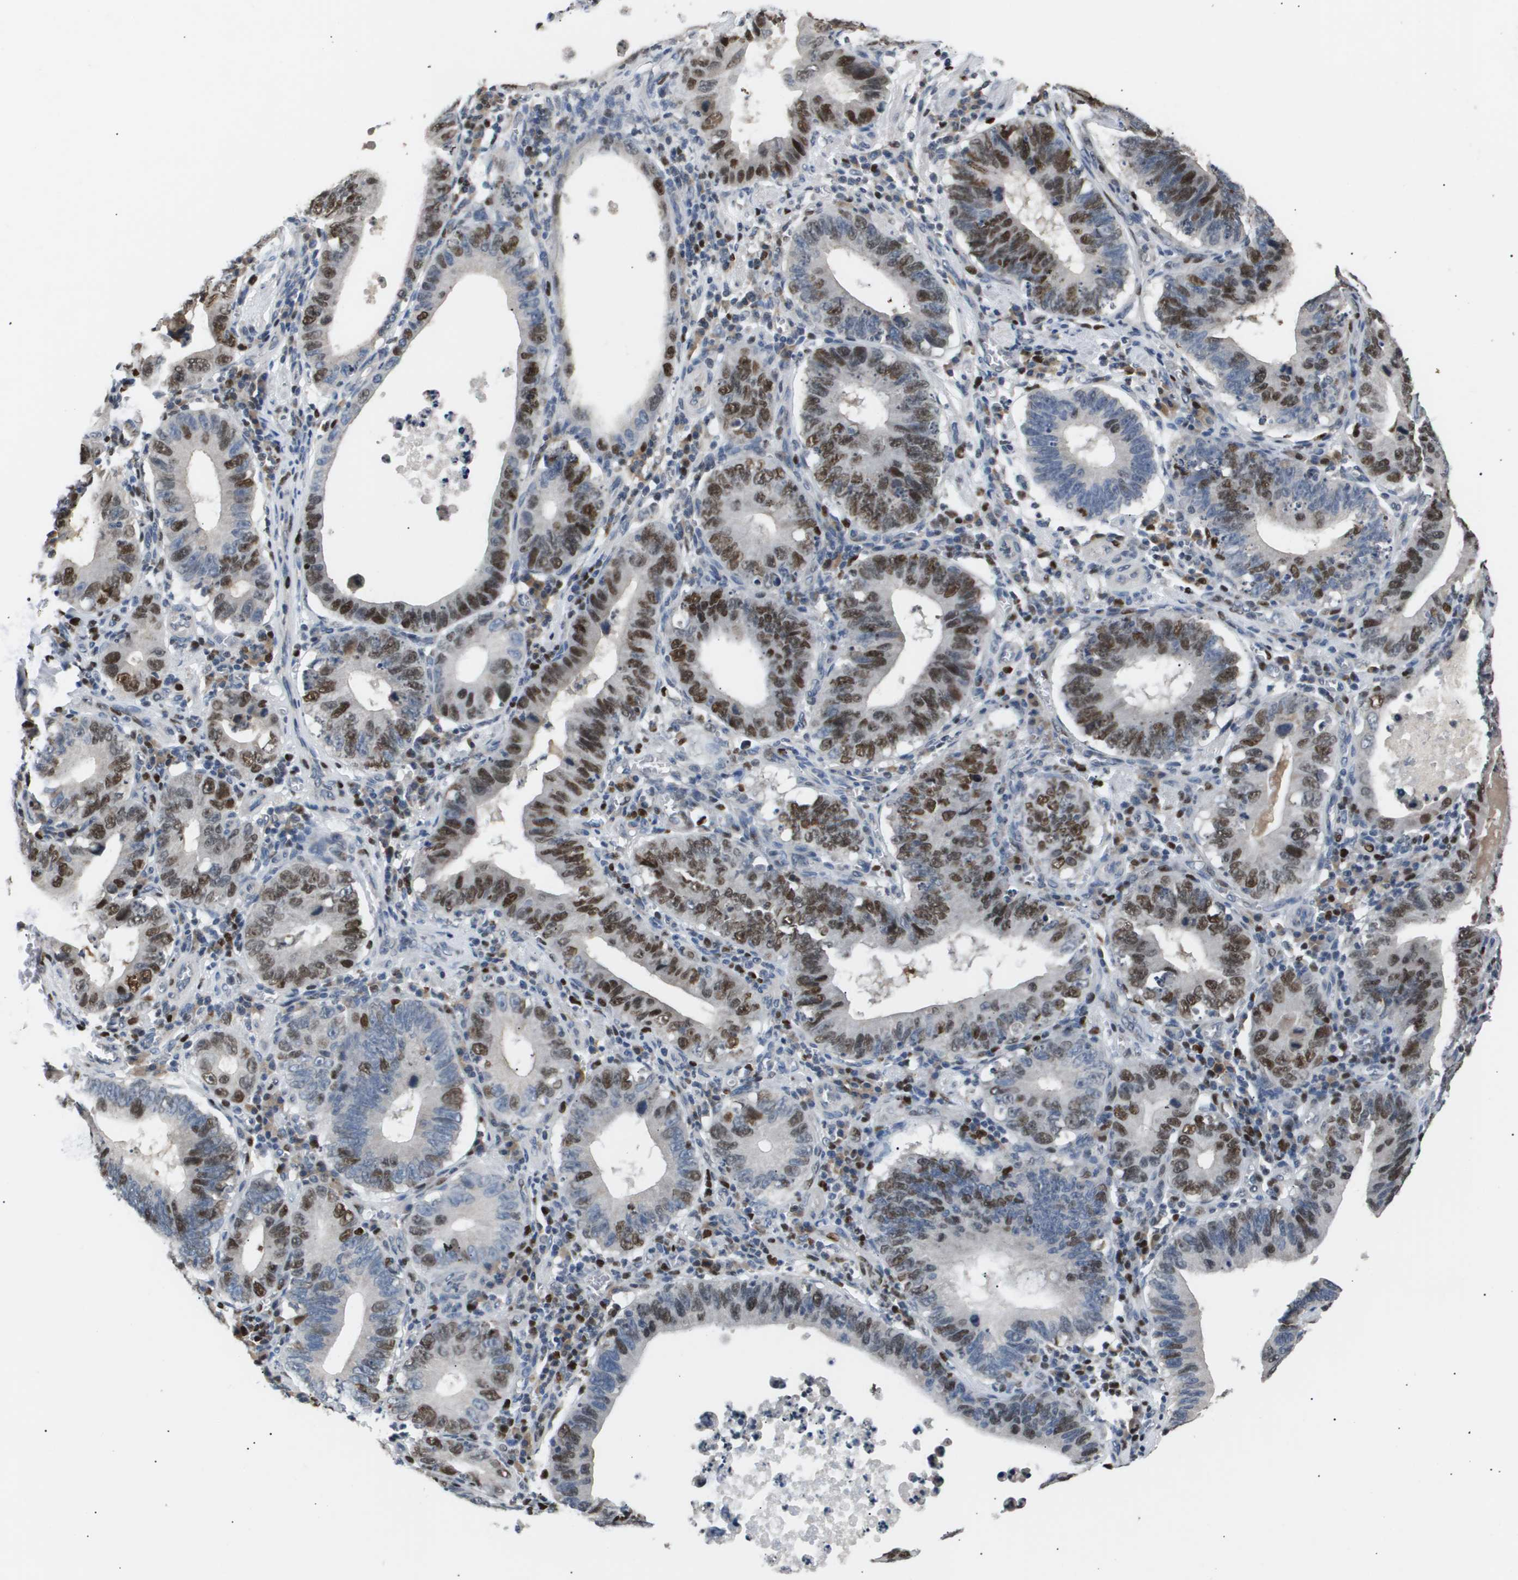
{"staining": {"intensity": "moderate", "quantity": ">75%", "location": "nuclear"}, "tissue": "stomach cancer", "cell_type": "Tumor cells", "image_type": "cancer", "snomed": [{"axis": "morphology", "description": "Adenocarcinoma, NOS"}, {"axis": "topography", "description": "Stomach"}, {"axis": "topography", "description": "Gastric cardia"}], "caption": "Stomach adenocarcinoma stained with immunohistochemistry reveals moderate nuclear expression in about >75% of tumor cells.", "gene": "ANAPC2", "patient": {"sex": "male", "age": 59}}